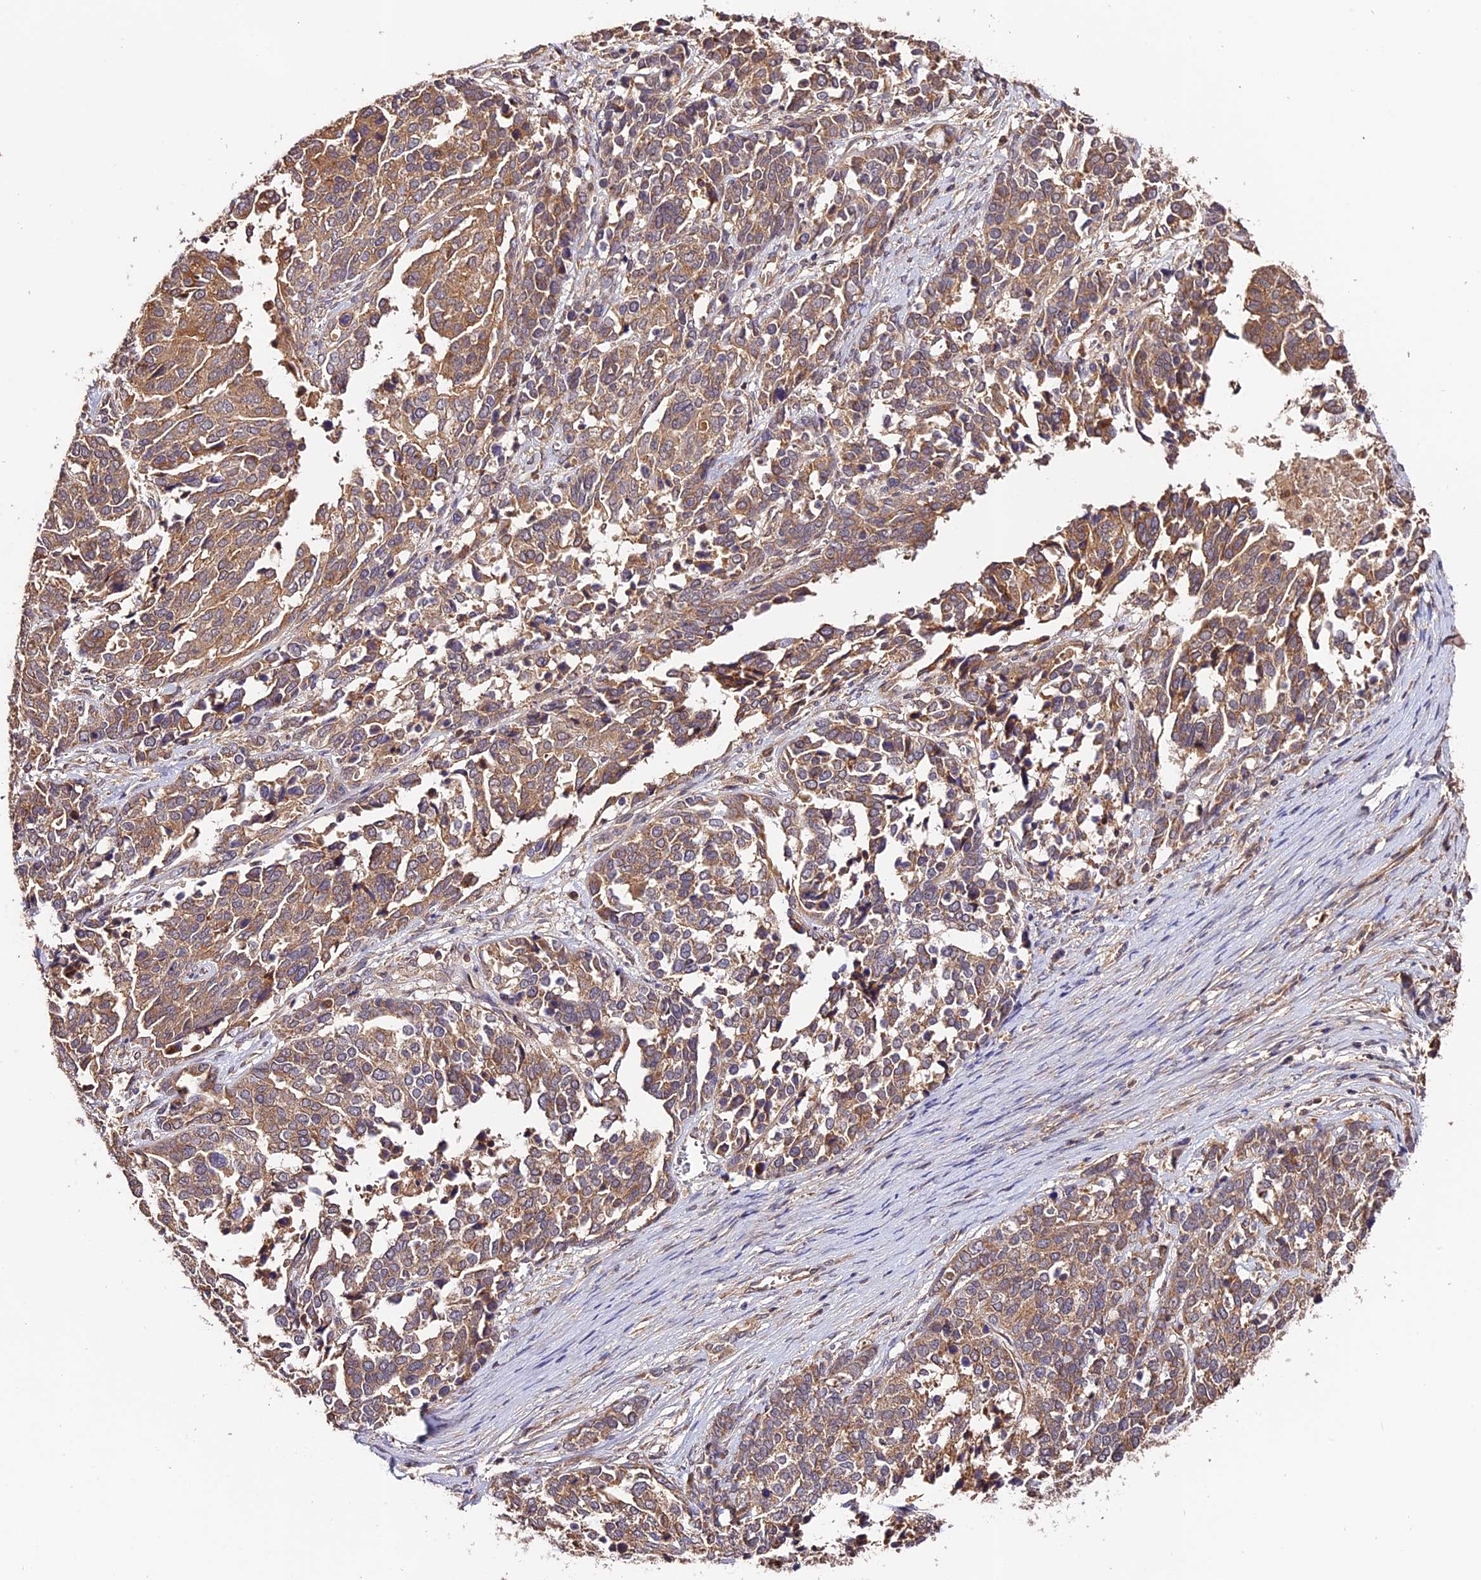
{"staining": {"intensity": "moderate", "quantity": ">75%", "location": "cytoplasmic/membranous"}, "tissue": "ovarian cancer", "cell_type": "Tumor cells", "image_type": "cancer", "snomed": [{"axis": "morphology", "description": "Cystadenocarcinoma, serous, NOS"}, {"axis": "topography", "description": "Ovary"}], "caption": "There is medium levels of moderate cytoplasmic/membranous expression in tumor cells of ovarian serous cystadenocarcinoma, as demonstrated by immunohistochemical staining (brown color).", "gene": "CES3", "patient": {"sex": "female", "age": 44}}